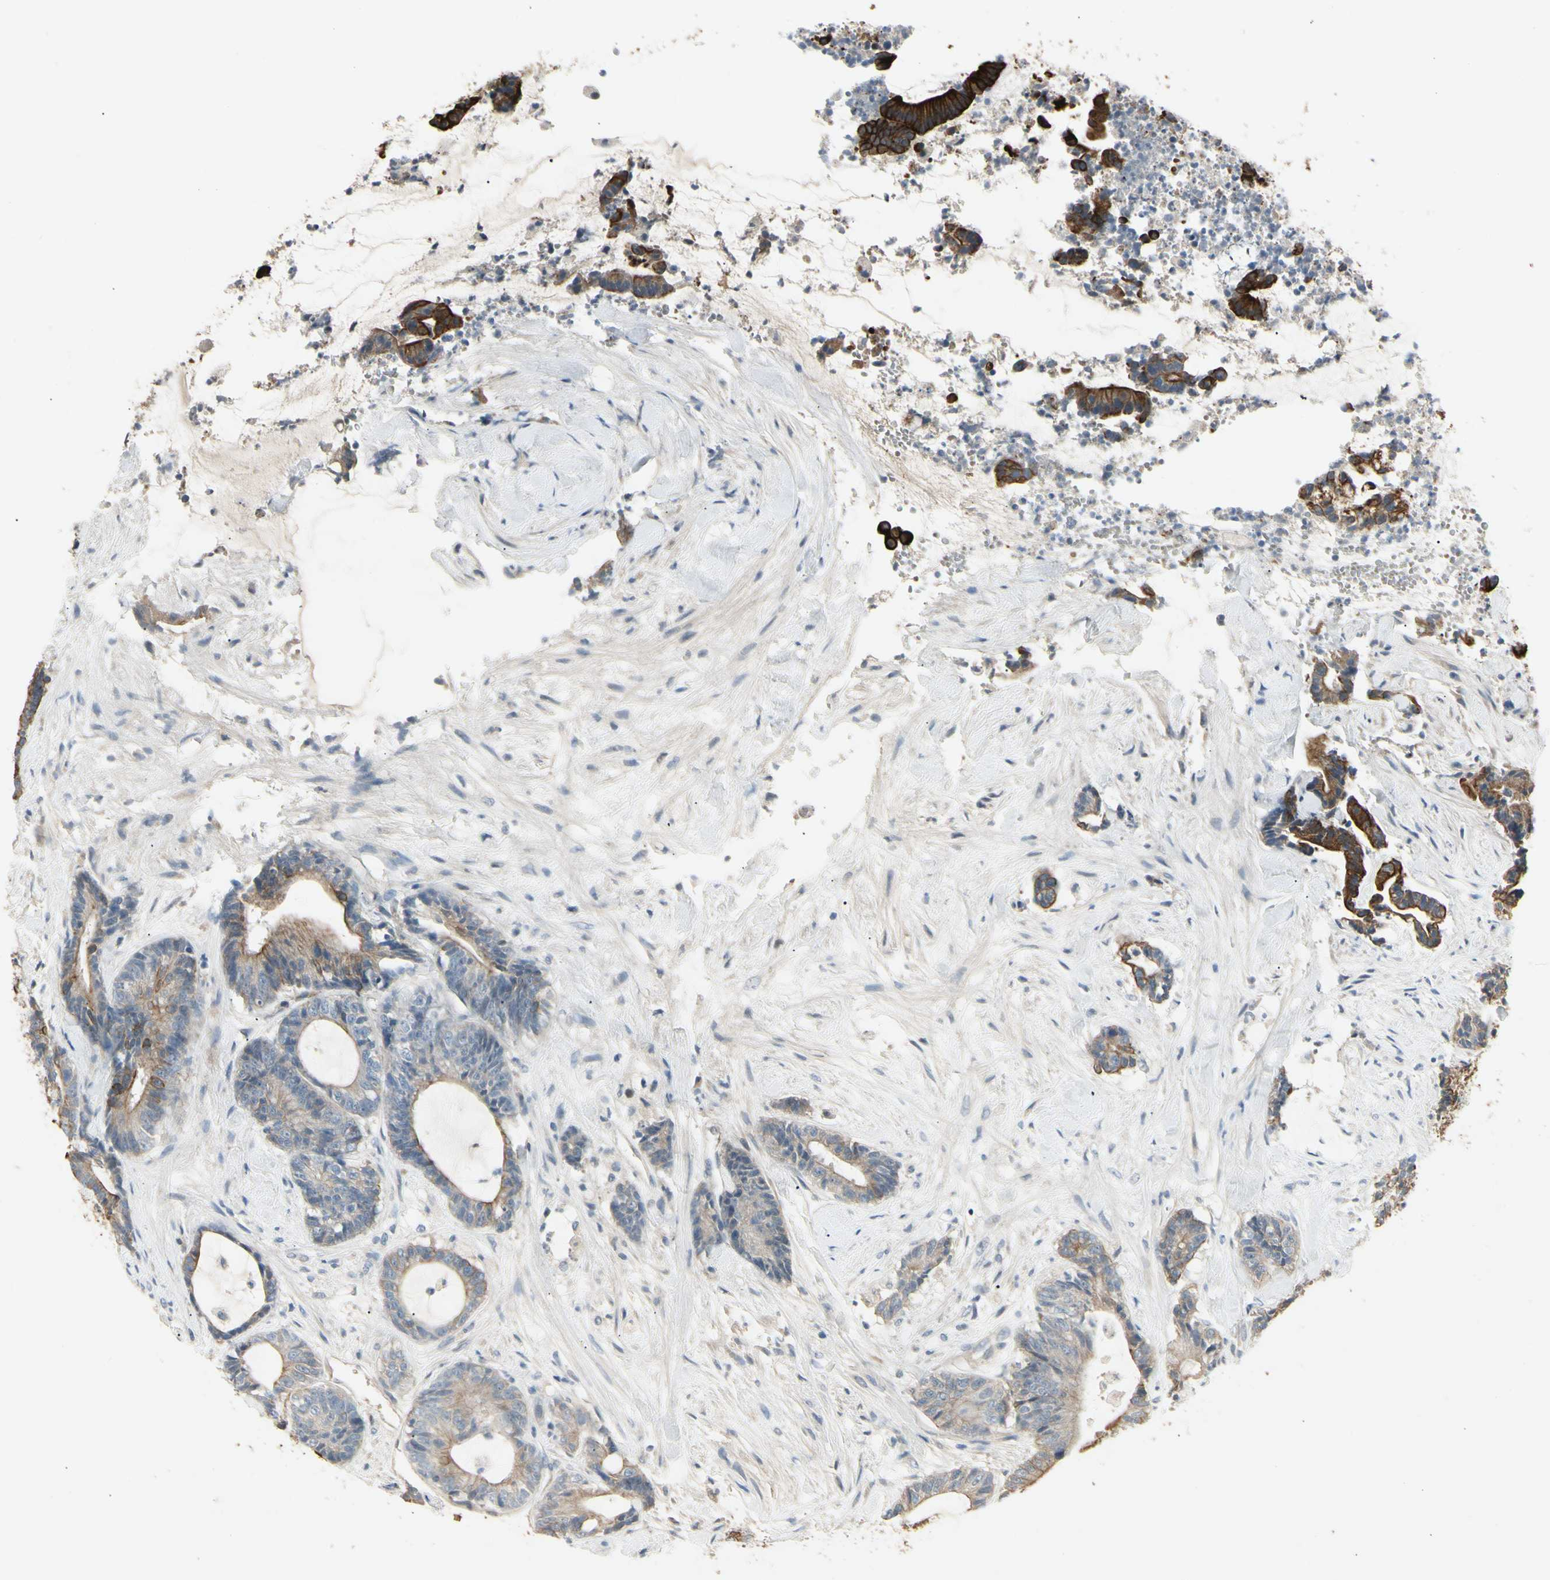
{"staining": {"intensity": "strong", "quantity": "25%-75%", "location": "cytoplasmic/membranous"}, "tissue": "colorectal cancer", "cell_type": "Tumor cells", "image_type": "cancer", "snomed": [{"axis": "morphology", "description": "Adenocarcinoma, NOS"}, {"axis": "topography", "description": "Colon"}], "caption": "Adenocarcinoma (colorectal) stained with IHC exhibits strong cytoplasmic/membranous expression in approximately 25%-75% of tumor cells. Nuclei are stained in blue.", "gene": "SKIL", "patient": {"sex": "female", "age": 84}}